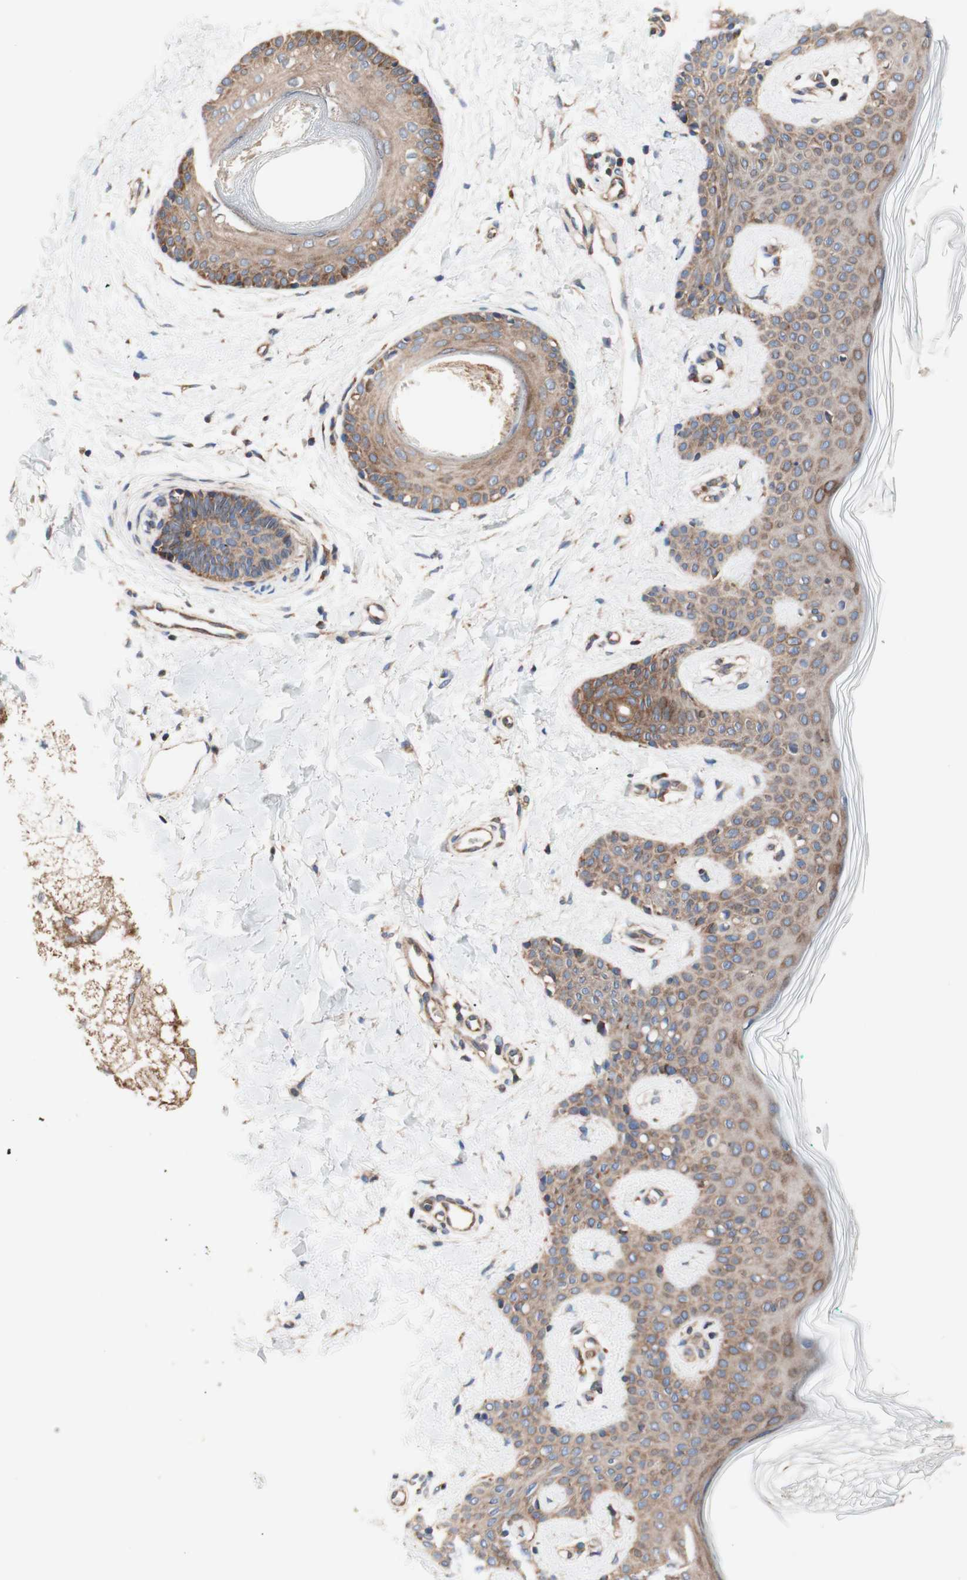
{"staining": {"intensity": "weak", "quantity": ">75%", "location": "cytoplasmic/membranous"}, "tissue": "skin", "cell_type": "Fibroblasts", "image_type": "normal", "snomed": [{"axis": "morphology", "description": "Normal tissue, NOS"}, {"axis": "topography", "description": "Skin"}], "caption": "DAB (3,3'-diaminobenzidine) immunohistochemical staining of benign skin shows weak cytoplasmic/membranous protein positivity in about >75% of fibroblasts.", "gene": "FMR1", "patient": {"sex": "male", "age": 16}}